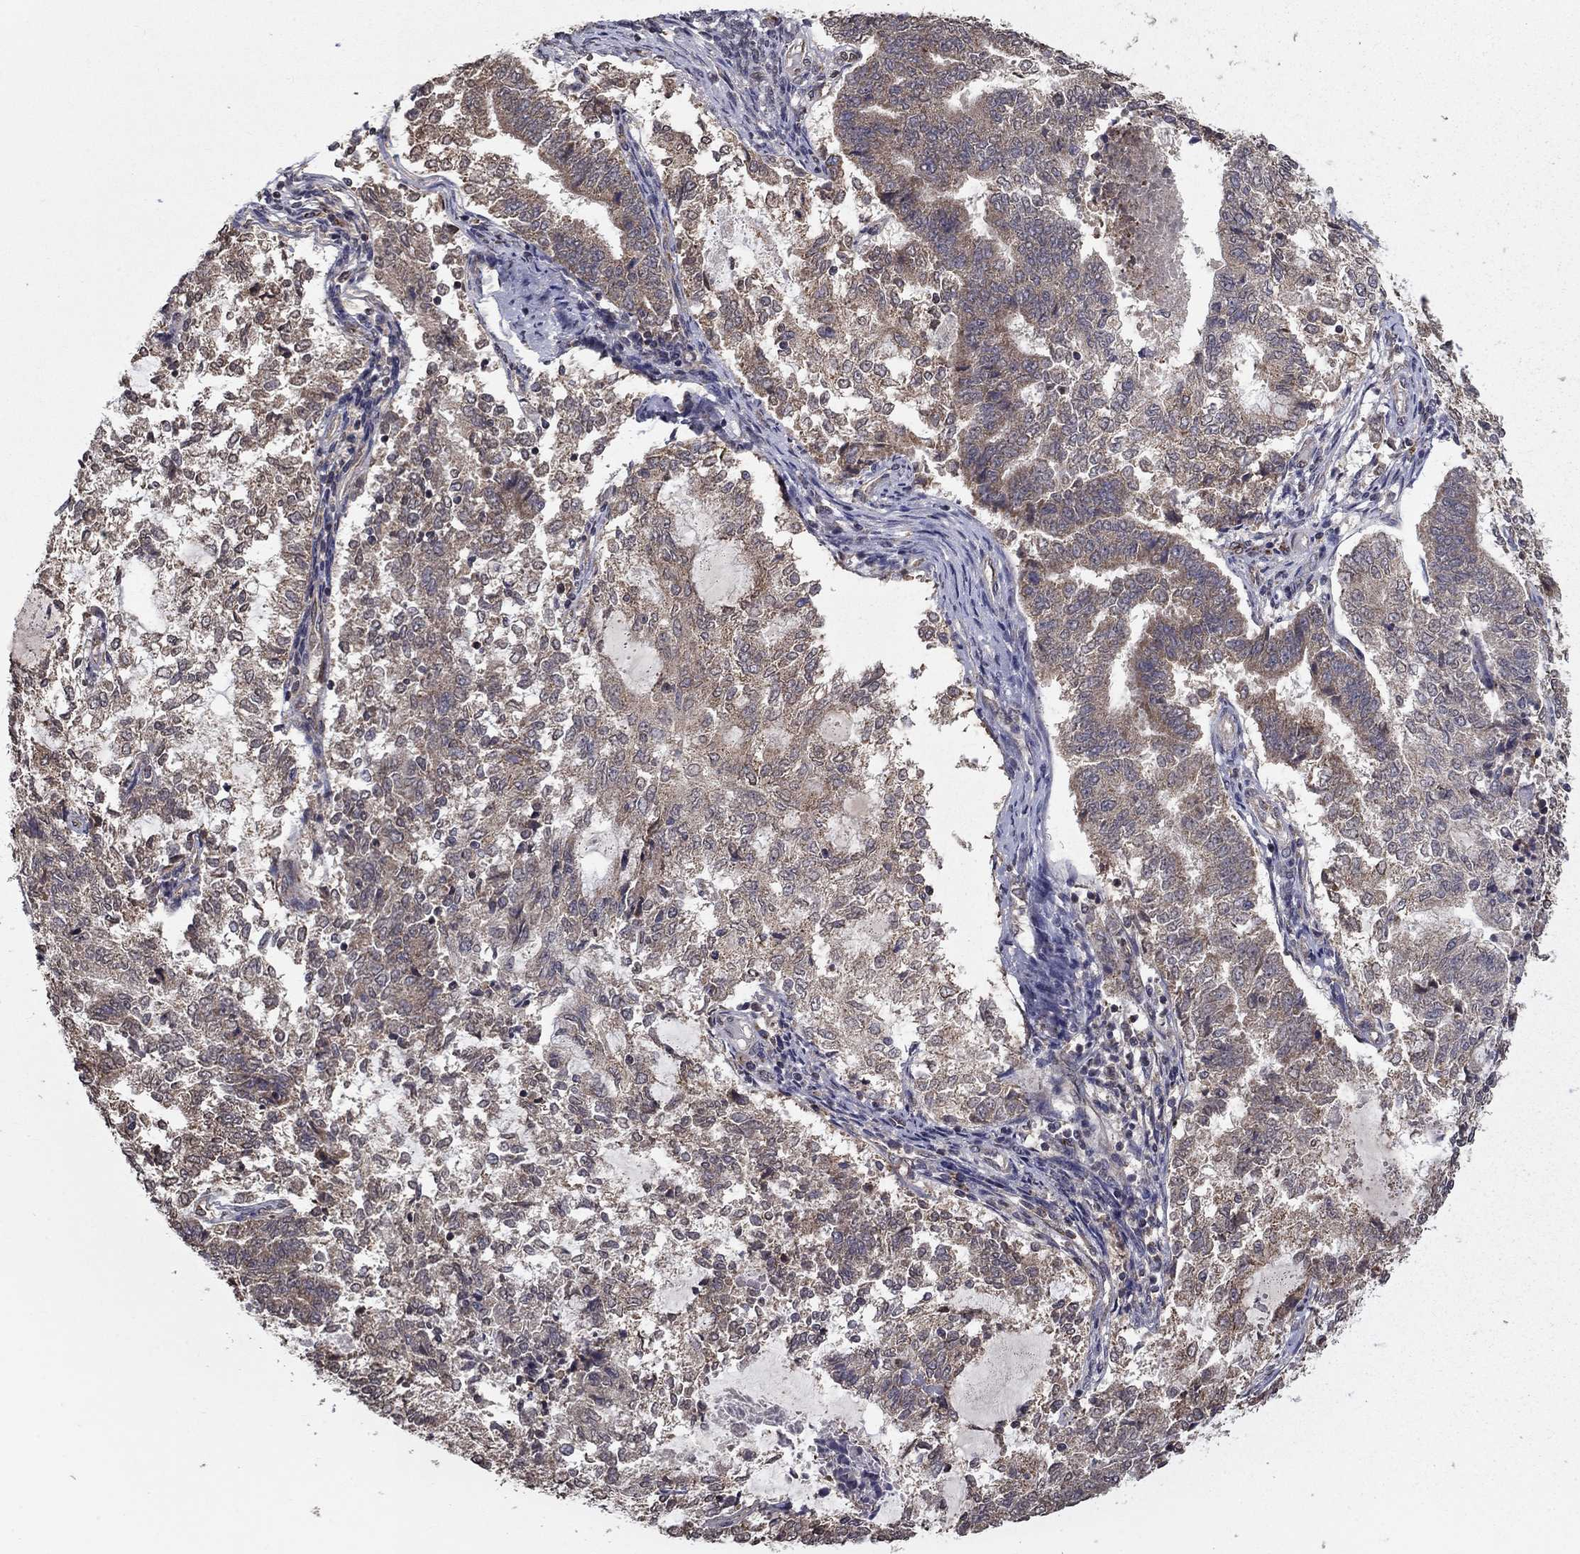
{"staining": {"intensity": "weak", "quantity": "25%-75%", "location": "cytoplasmic/membranous"}, "tissue": "endometrial cancer", "cell_type": "Tumor cells", "image_type": "cancer", "snomed": [{"axis": "morphology", "description": "Adenocarcinoma, NOS"}, {"axis": "topography", "description": "Endometrium"}], "caption": "This image demonstrates endometrial cancer (adenocarcinoma) stained with IHC to label a protein in brown. The cytoplasmic/membranous of tumor cells show weak positivity for the protein. Nuclei are counter-stained blue.", "gene": "SLC2A13", "patient": {"sex": "female", "age": 65}}